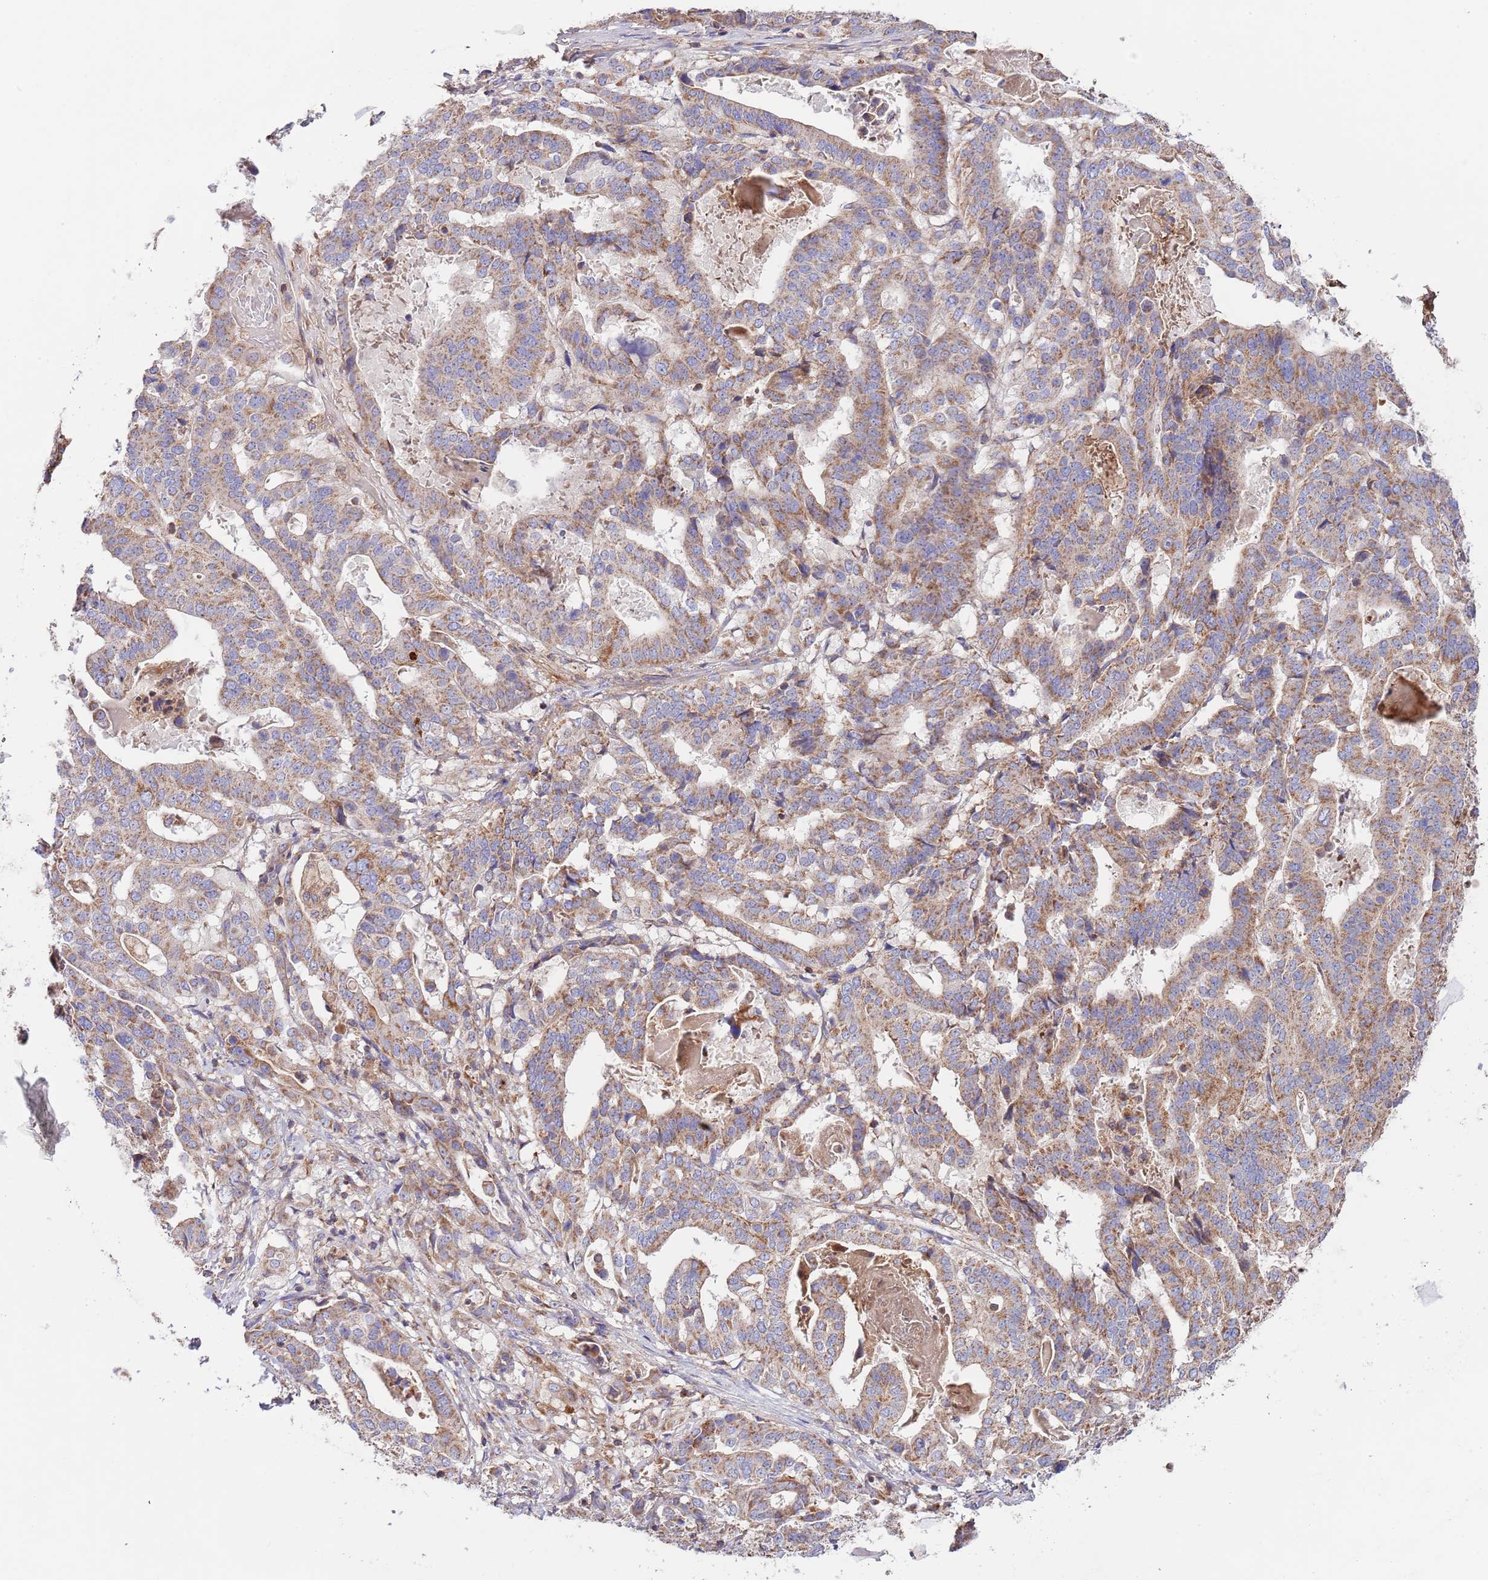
{"staining": {"intensity": "moderate", "quantity": ">75%", "location": "cytoplasmic/membranous"}, "tissue": "stomach cancer", "cell_type": "Tumor cells", "image_type": "cancer", "snomed": [{"axis": "morphology", "description": "Adenocarcinoma, NOS"}, {"axis": "topography", "description": "Stomach"}], "caption": "Stomach cancer stained with DAB IHC reveals medium levels of moderate cytoplasmic/membranous positivity in approximately >75% of tumor cells.", "gene": "DNAJA3", "patient": {"sex": "male", "age": 48}}